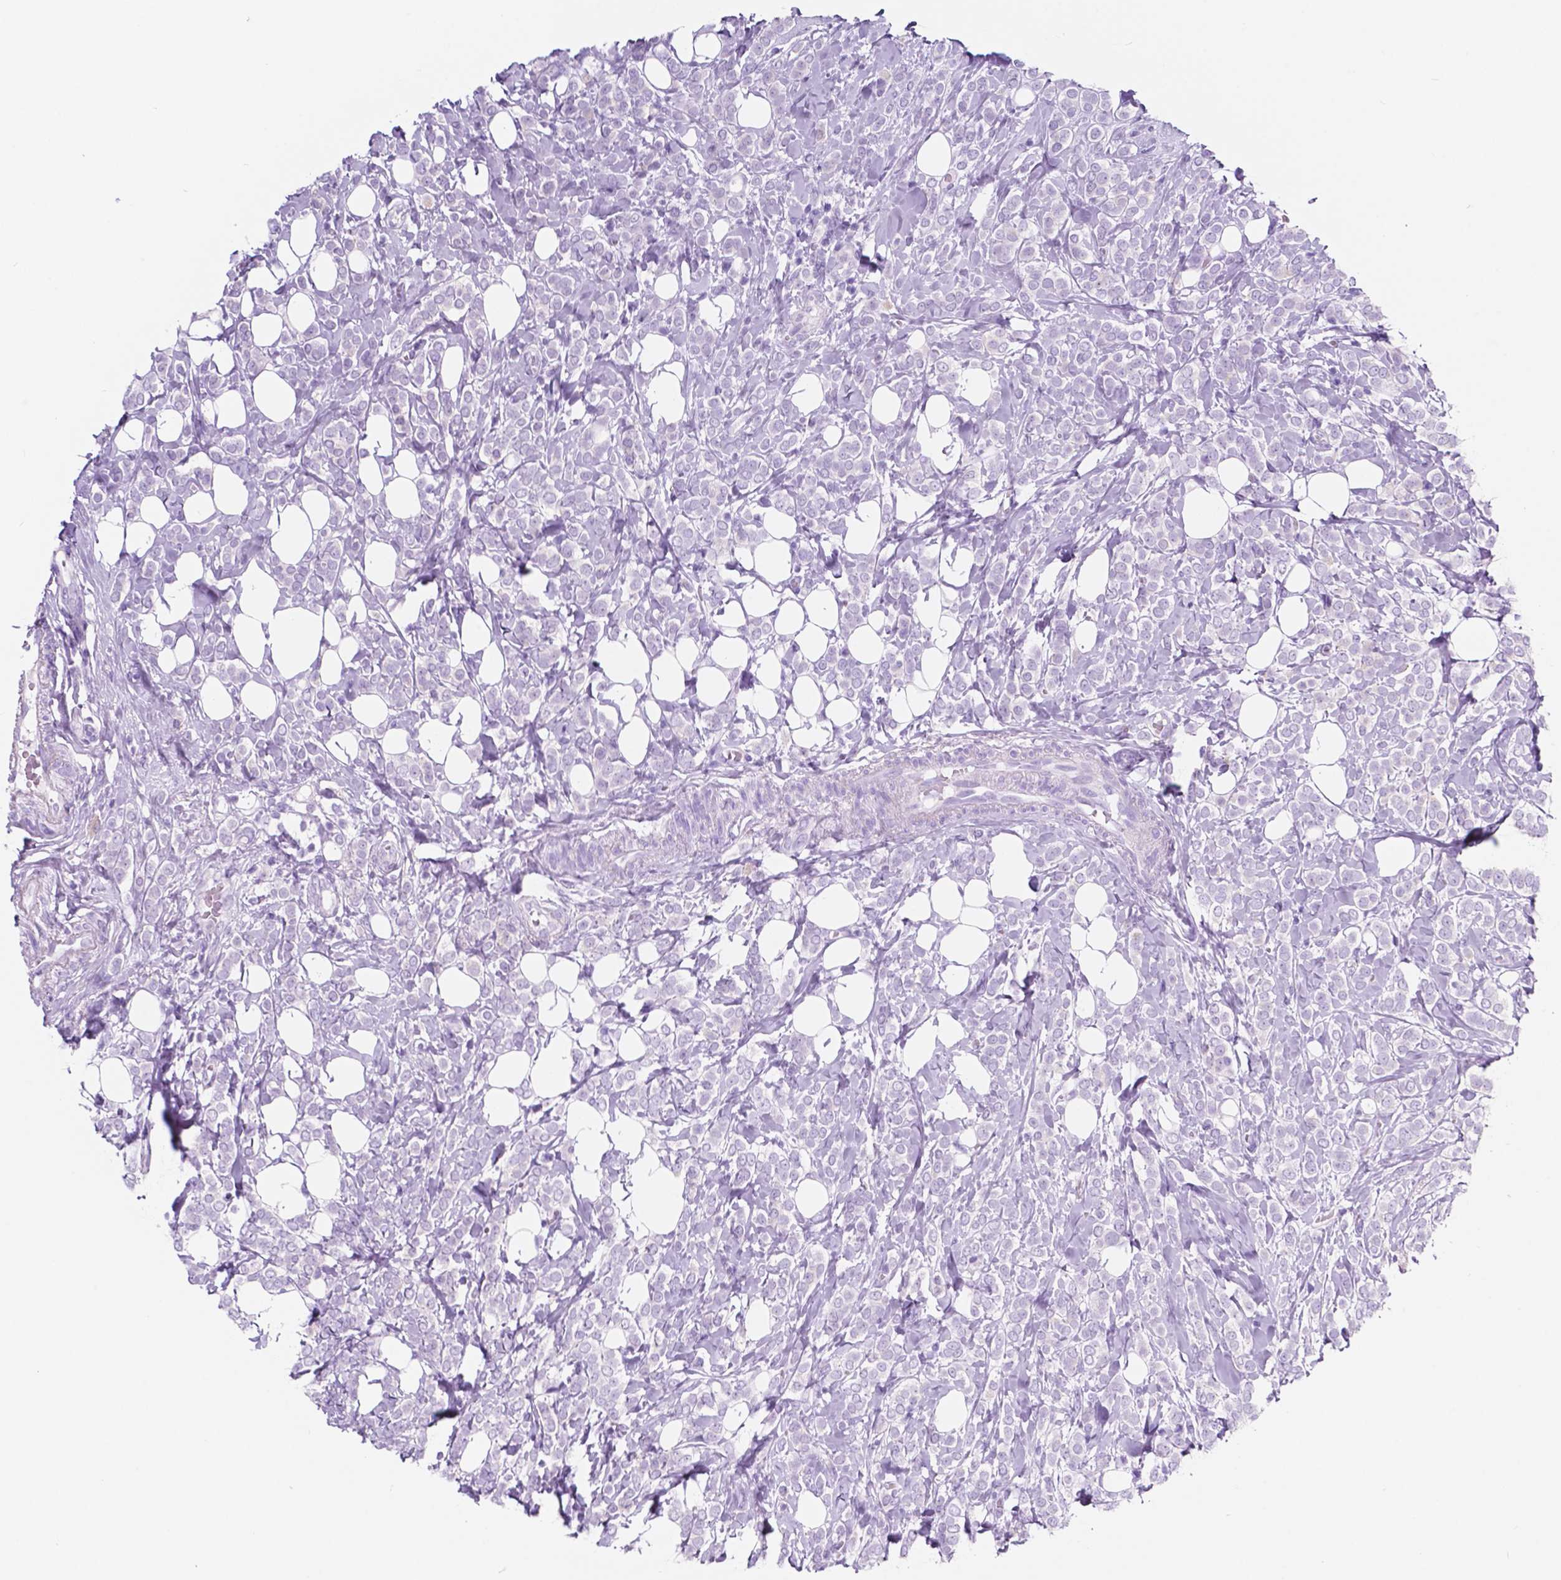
{"staining": {"intensity": "negative", "quantity": "none", "location": "none"}, "tissue": "breast cancer", "cell_type": "Tumor cells", "image_type": "cancer", "snomed": [{"axis": "morphology", "description": "Lobular carcinoma"}, {"axis": "topography", "description": "Breast"}], "caption": "Immunohistochemical staining of breast lobular carcinoma shows no significant positivity in tumor cells.", "gene": "CUZD1", "patient": {"sex": "female", "age": 49}}